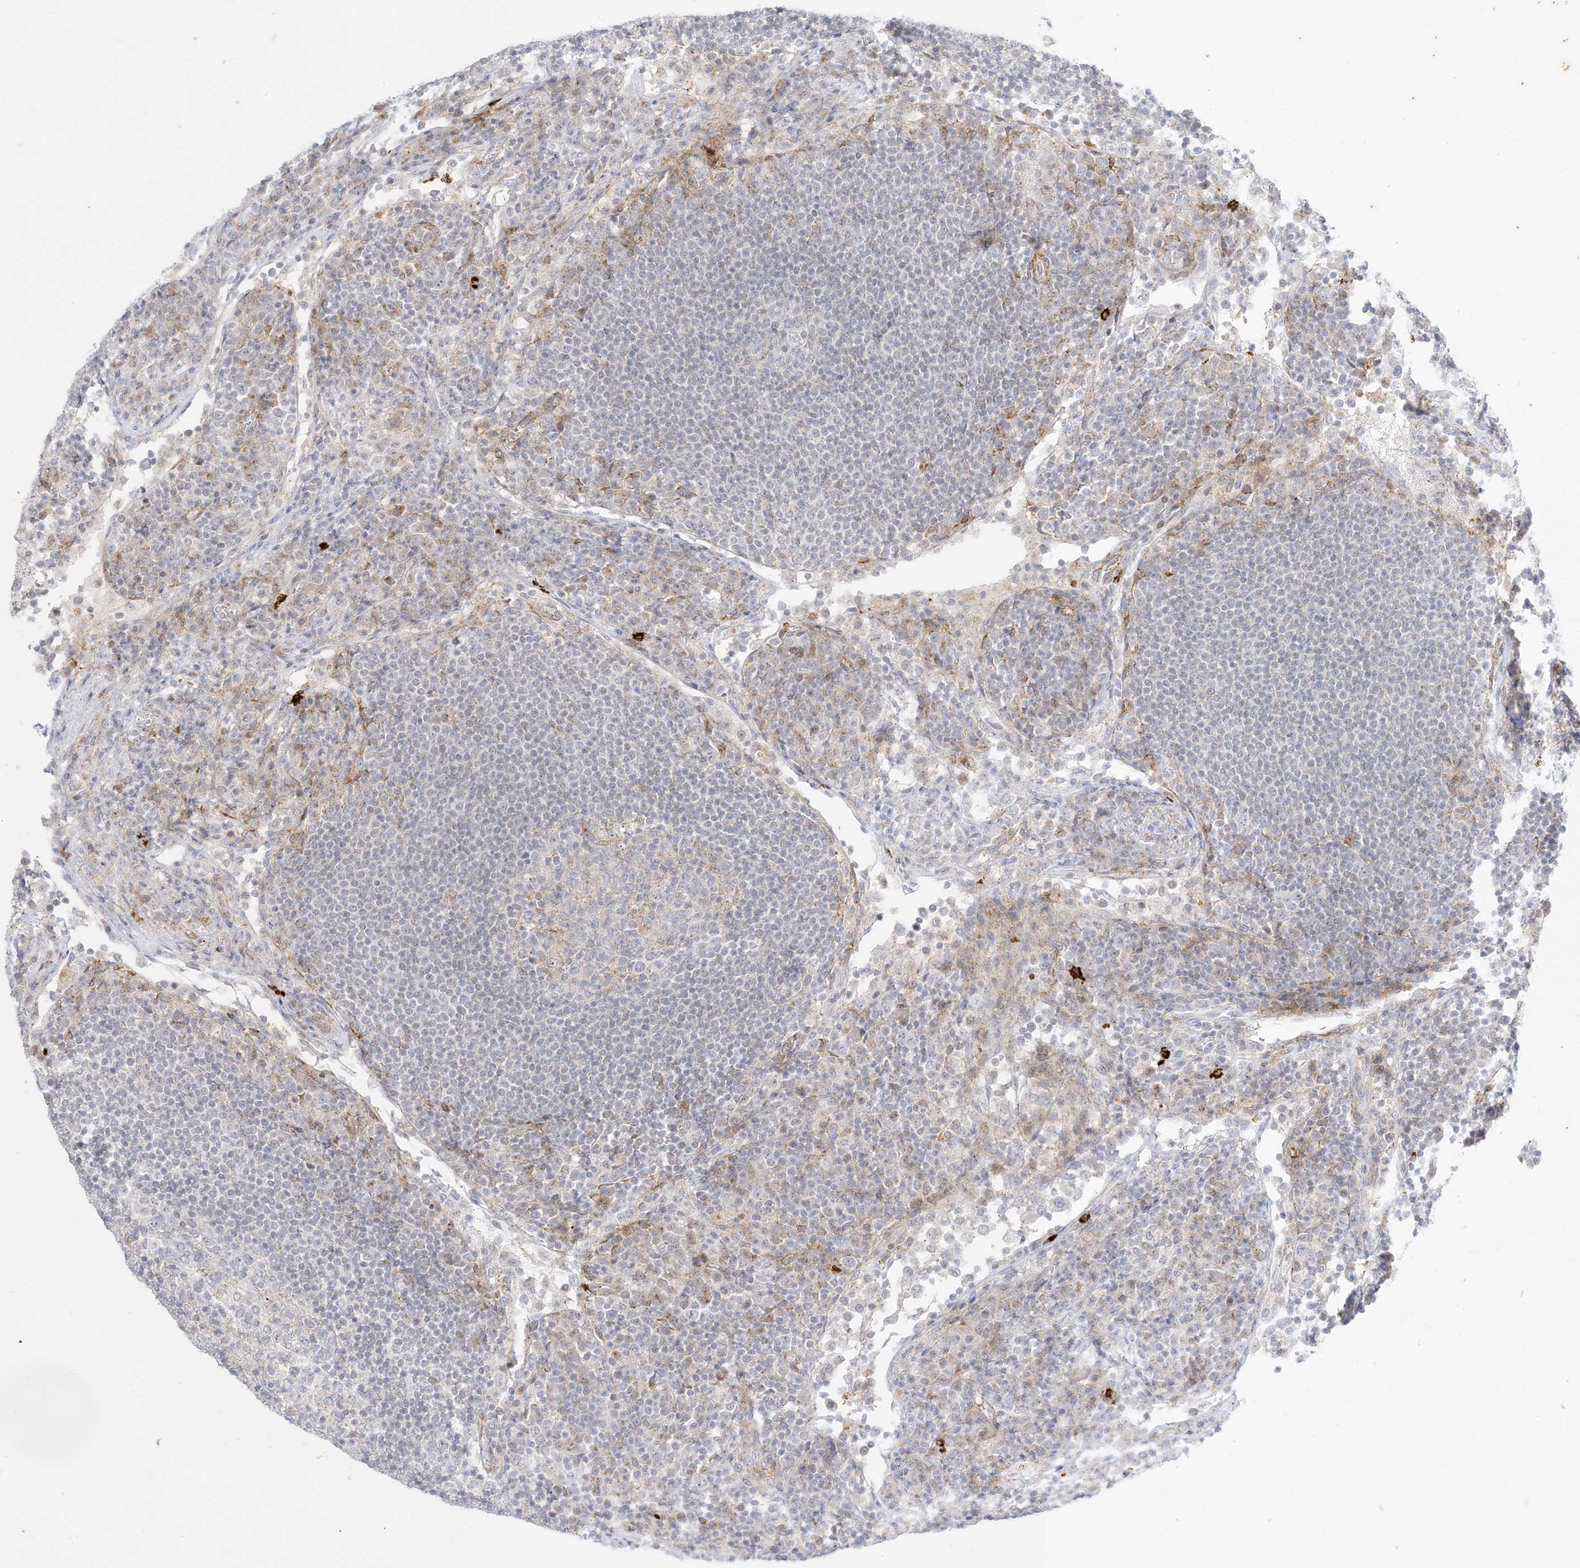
{"staining": {"intensity": "weak", "quantity": "<25%", "location": "cytoplasmic/membranous"}, "tissue": "lymph node", "cell_type": "Germinal center cells", "image_type": "normal", "snomed": [{"axis": "morphology", "description": "Normal tissue, NOS"}, {"axis": "topography", "description": "Lymph node"}], "caption": "Germinal center cells show no significant protein staining in normal lymph node. (Stains: DAB immunohistochemistry with hematoxylin counter stain, Microscopy: brightfield microscopy at high magnification).", "gene": "RAC1", "patient": {"sex": "female", "age": 53}}